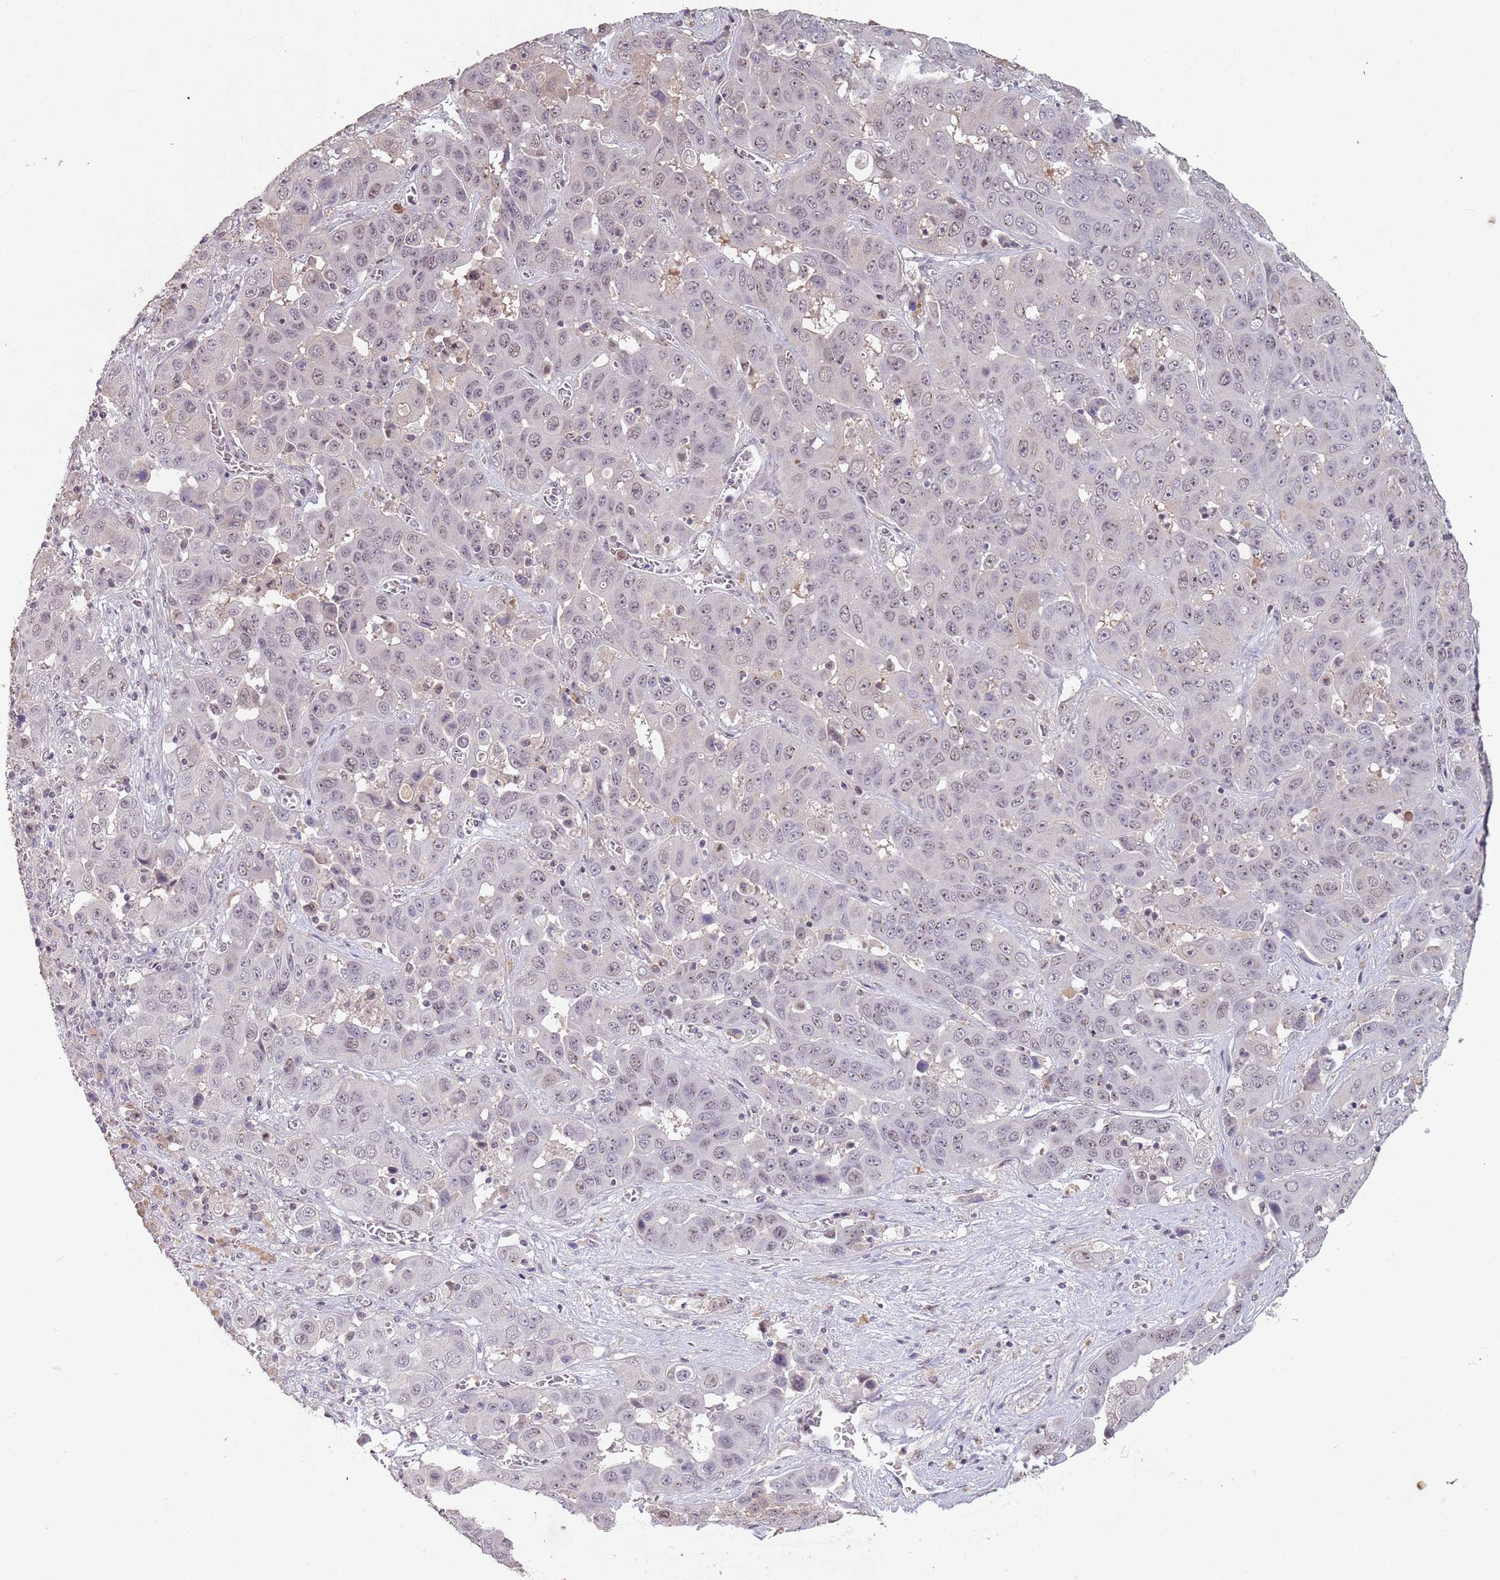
{"staining": {"intensity": "weak", "quantity": "25%-75%", "location": "nuclear"}, "tissue": "liver cancer", "cell_type": "Tumor cells", "image_type": "cancer", "snomed": [{"axis": "morphology", "description": "Cholangiocarcinoma"}, {"axis": "topography", "description": "Liver"}], "caption": "Liver cancer (cholangiocarcinoma) stained with immunohistochemistry exhibits weak nuclear staining in about 25%-75% of tumor cells. Nuclei are stained in blue.", "gene": "CIZ1", "patient": {"sex": "female", "age": 52}}